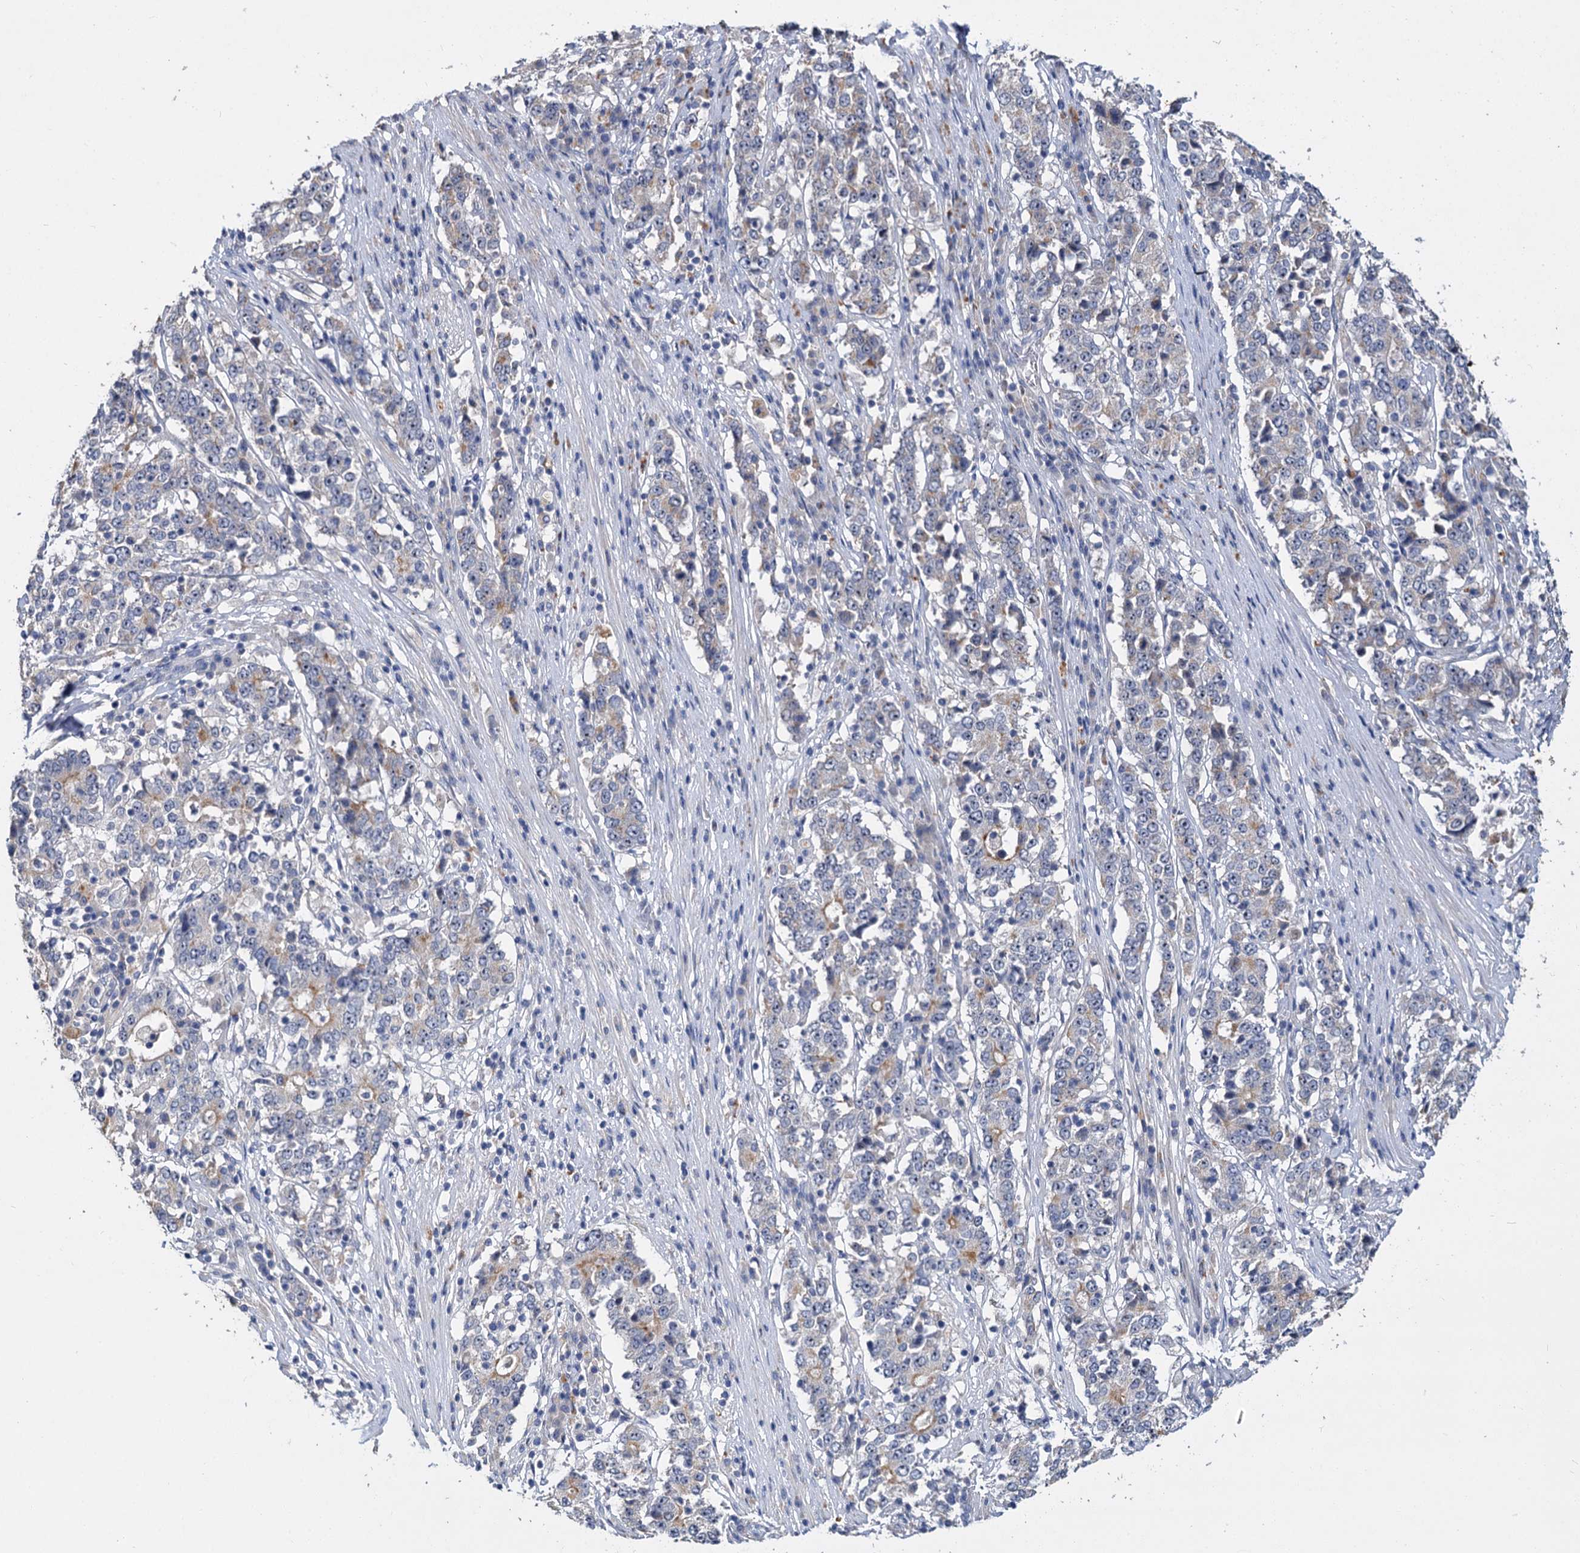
{"staining": {"intensity": "weak", "quantity": "<25%", "location": "cytoplasmic/membranous"}, "tissue": "stomach cancer", "cell_type": "Tumor cells", "image_type": "cancer", "snomed": [{"axis": "morphology", "description": "Adenocarcinoma, NOS"}, {"axis": "topography", "description": "Stomach"}], "caption": "This is a histopathology image of immunohistochemistry (IHC) staining of stomach adenocarcinoma, which shows no expression in tumor cells. The staining is performed using DAB (3,3'-diaminobenzidine) brown chromogen with nuclei counter-stained in using hematoxylin.", "gene": "ATP9A", "patient": {"sex": "male", "age": 59}}